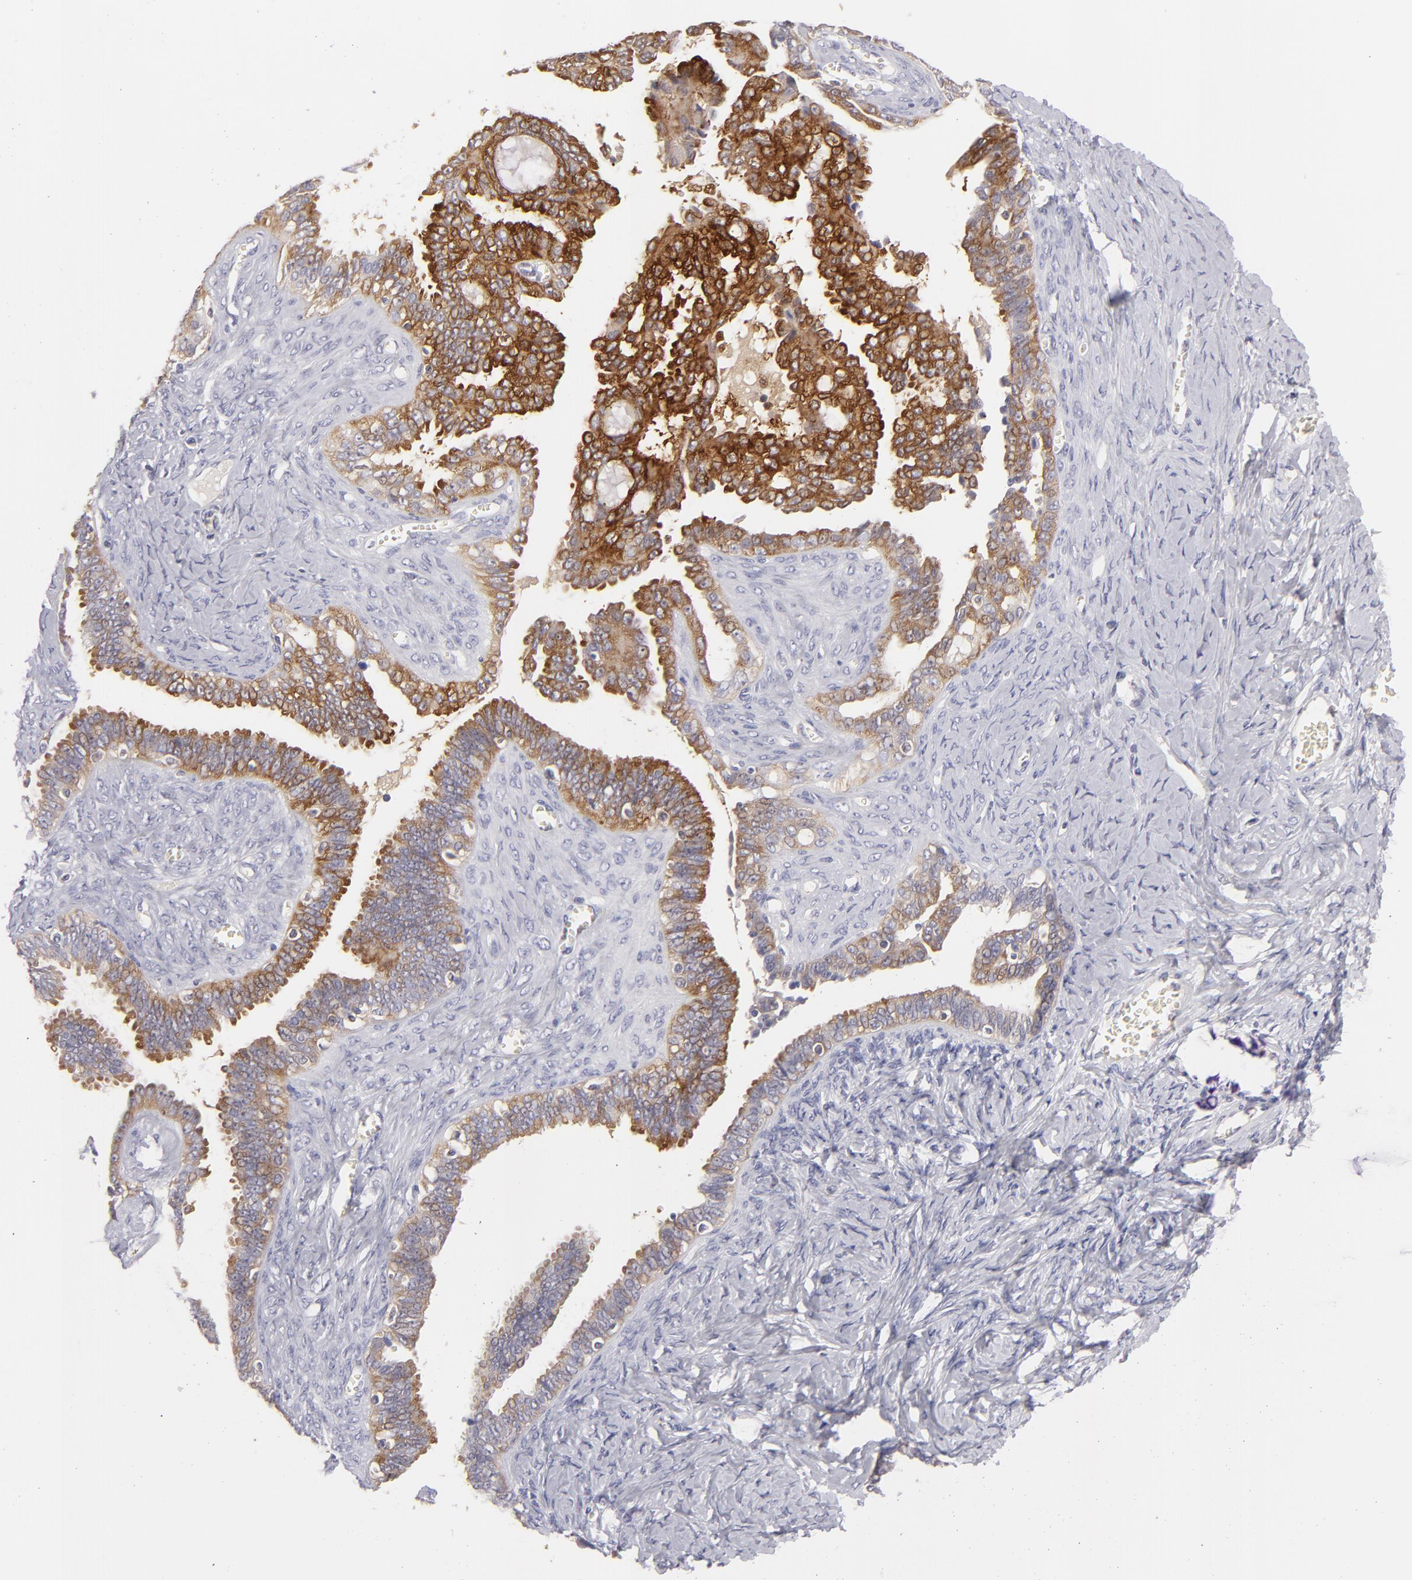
{"staining": {"intensity": "strong", "quantity": ">75%", "location": "cytoplasmic/membranous"}, "tissue": "ovarian cancer", "cell_type": "Tumor cells", "image_type": "cancer", "snomed": [{"axis": "morphology", "description": "Cystadenocarcinoma, serous, NOS"}, {"axis": "topography", "description": "Ovary"}], "caption": "The image reveals immunohistochemical staining of ovarian cancer (serous cystadenocarcinoma). There is strong cytoplasmic/membranous positivity is seen in approximately >75% of tumor cells.", "gene": "MMP10", "patient": {"sex": "female", "age": 71}}